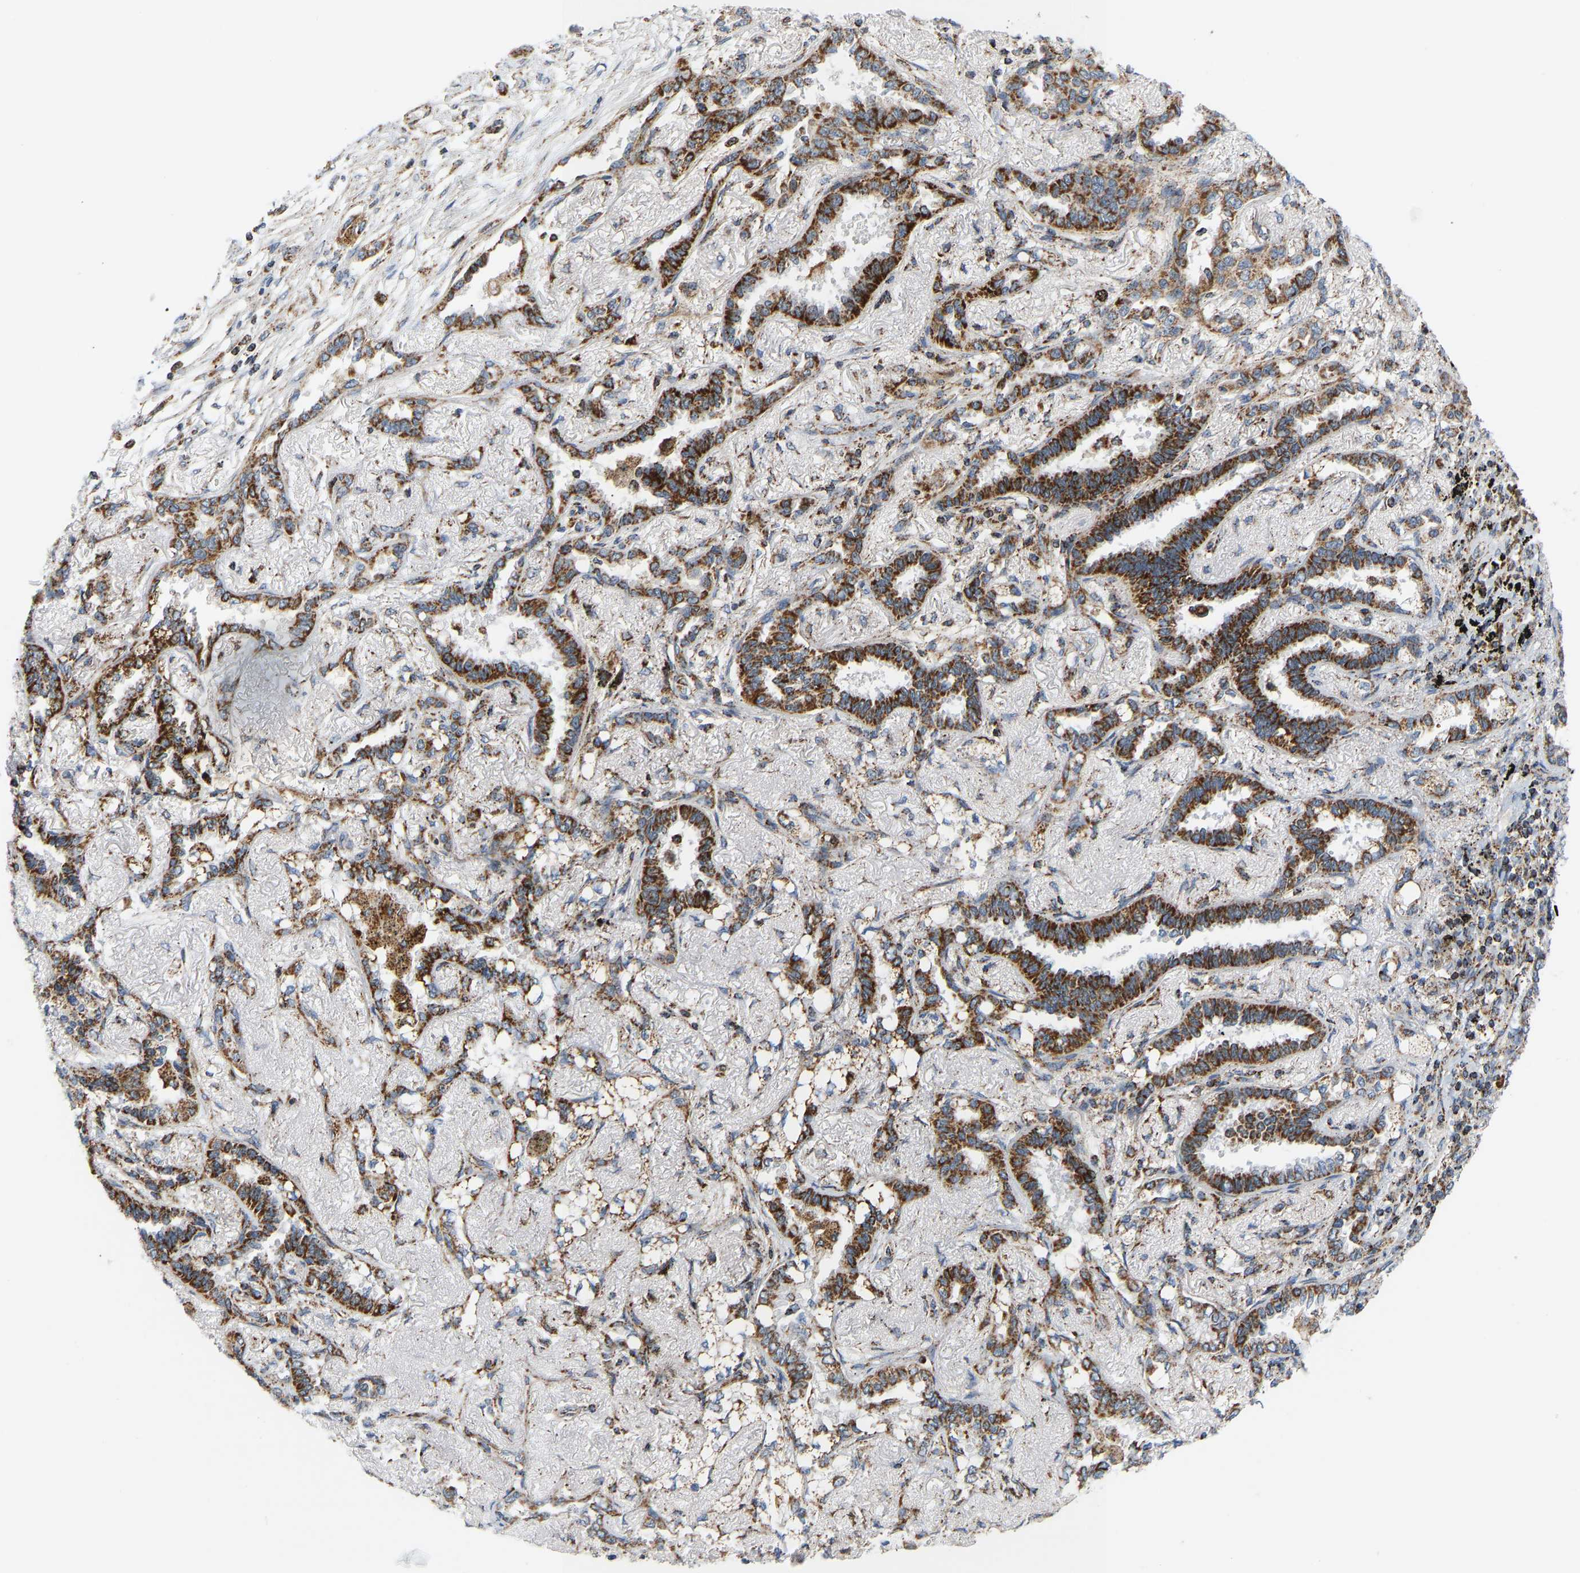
{"staining": {"intensity": "strong", "quantity": ">75%", "location": "cytoplasmic/membranous"}, "tissue": "lung cancer", "cell_type": "Tumor cells", "image_type": "cancer", "snomed": [{"axis": "morphology", "description": "Adenocarcinoma, NOS"}, {"axis": "topography", "description": "Lung"}], "caption": "Brown immunohistochemical staining in human lung cancer demonstrates strong cytoplasmic/membranous expression in about >75% of tumor cells.", "gene": "GPSM2", "patient": {"sex": "male", "age": 59}}